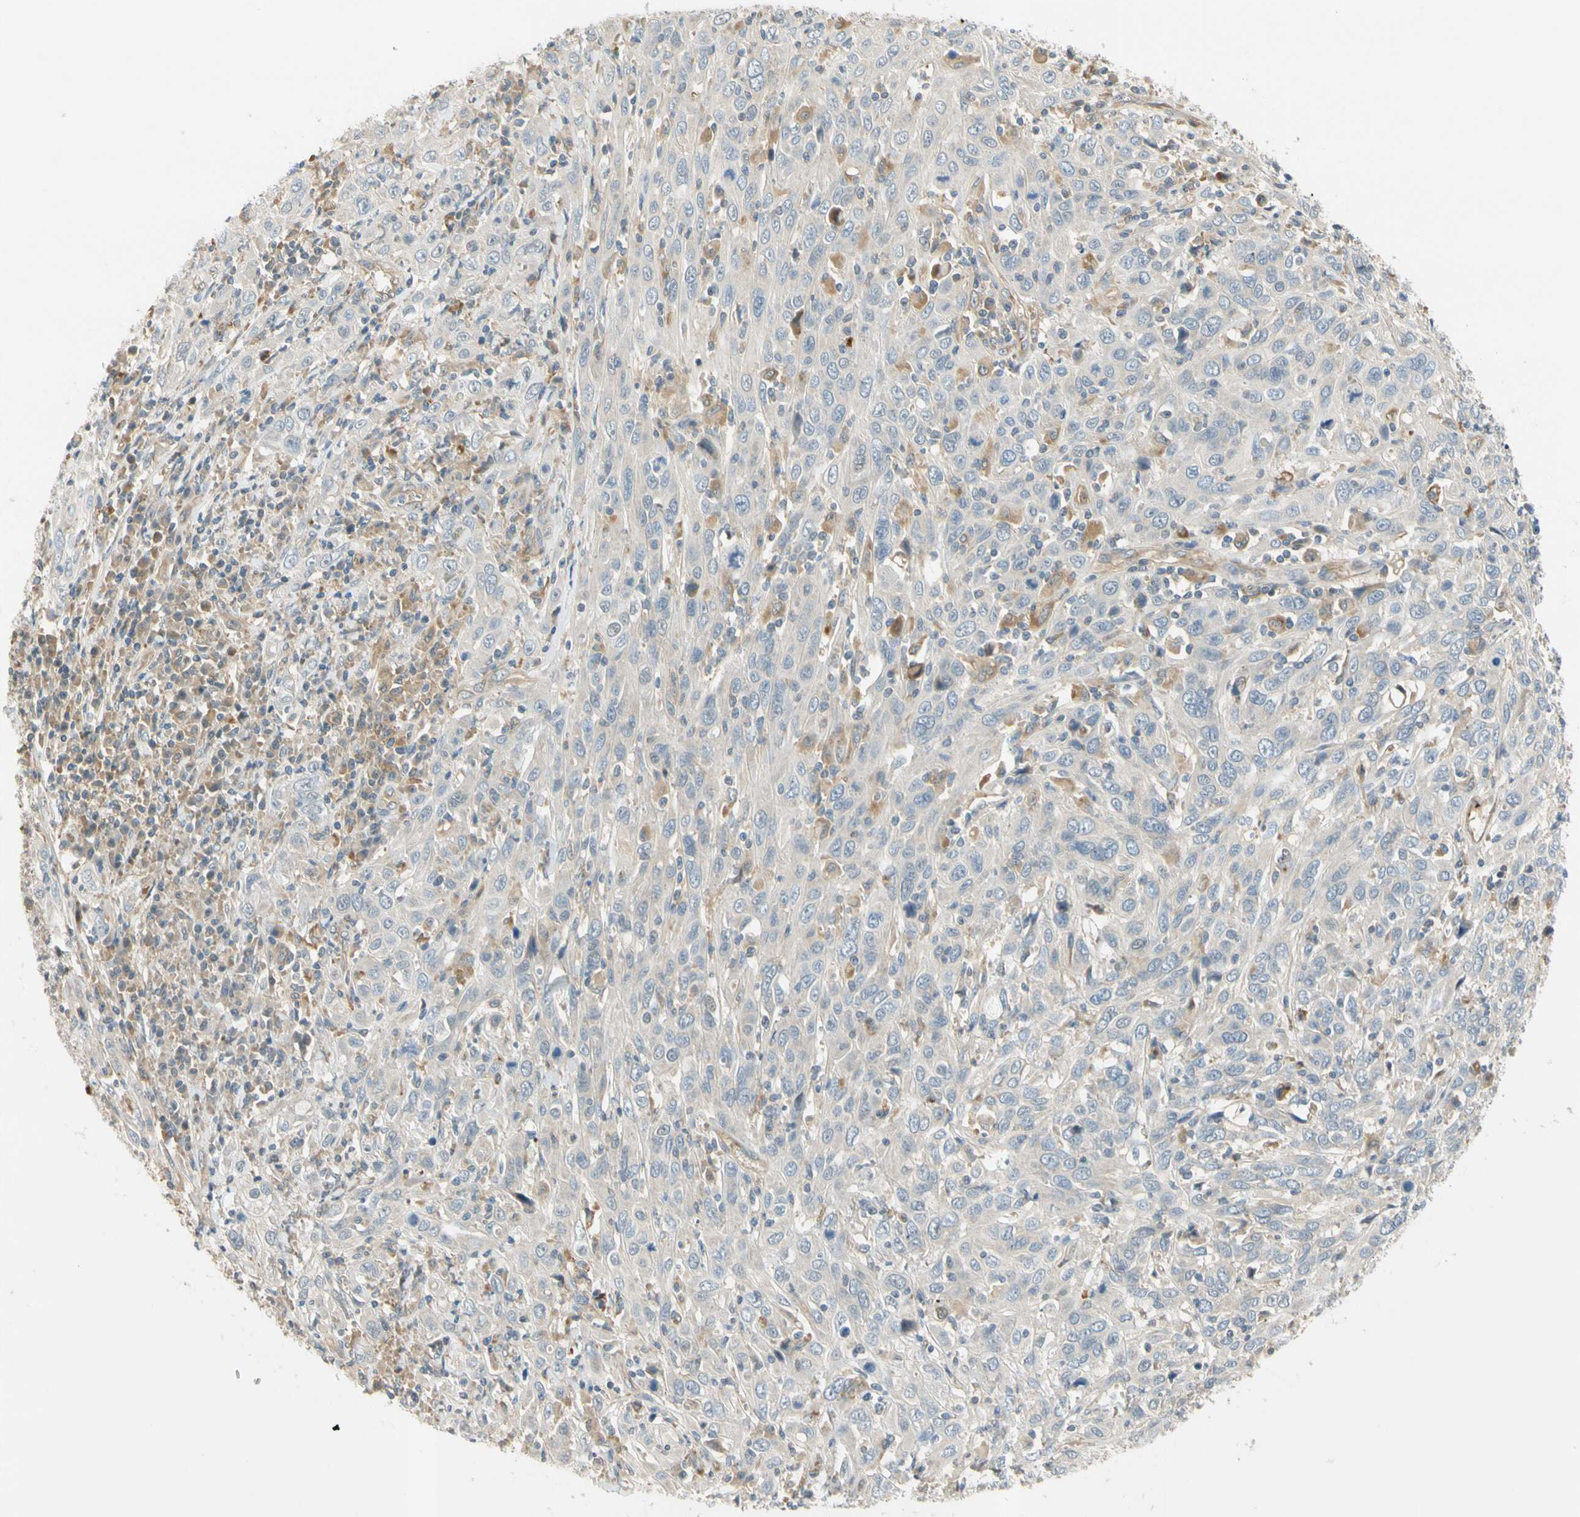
{"staining": {"intensity": "negative", "quantity": "none", "location": "none"}, "tissue": "cervical cancer", "cell_type": "Tumor cells", "image_type": "cancer", "snomed": [{"axis": "morphology", "description": "Squamous cell carcinoma, NOS"}, {"axis": "topography", "description": "Cervix"}], "caption": "Photomicrograph shows no significant protein expression in tumor cells of cervical squamous cell carcinoma.", "gene": "GATD1", "patient": {"sex": "female", "age": 46}}